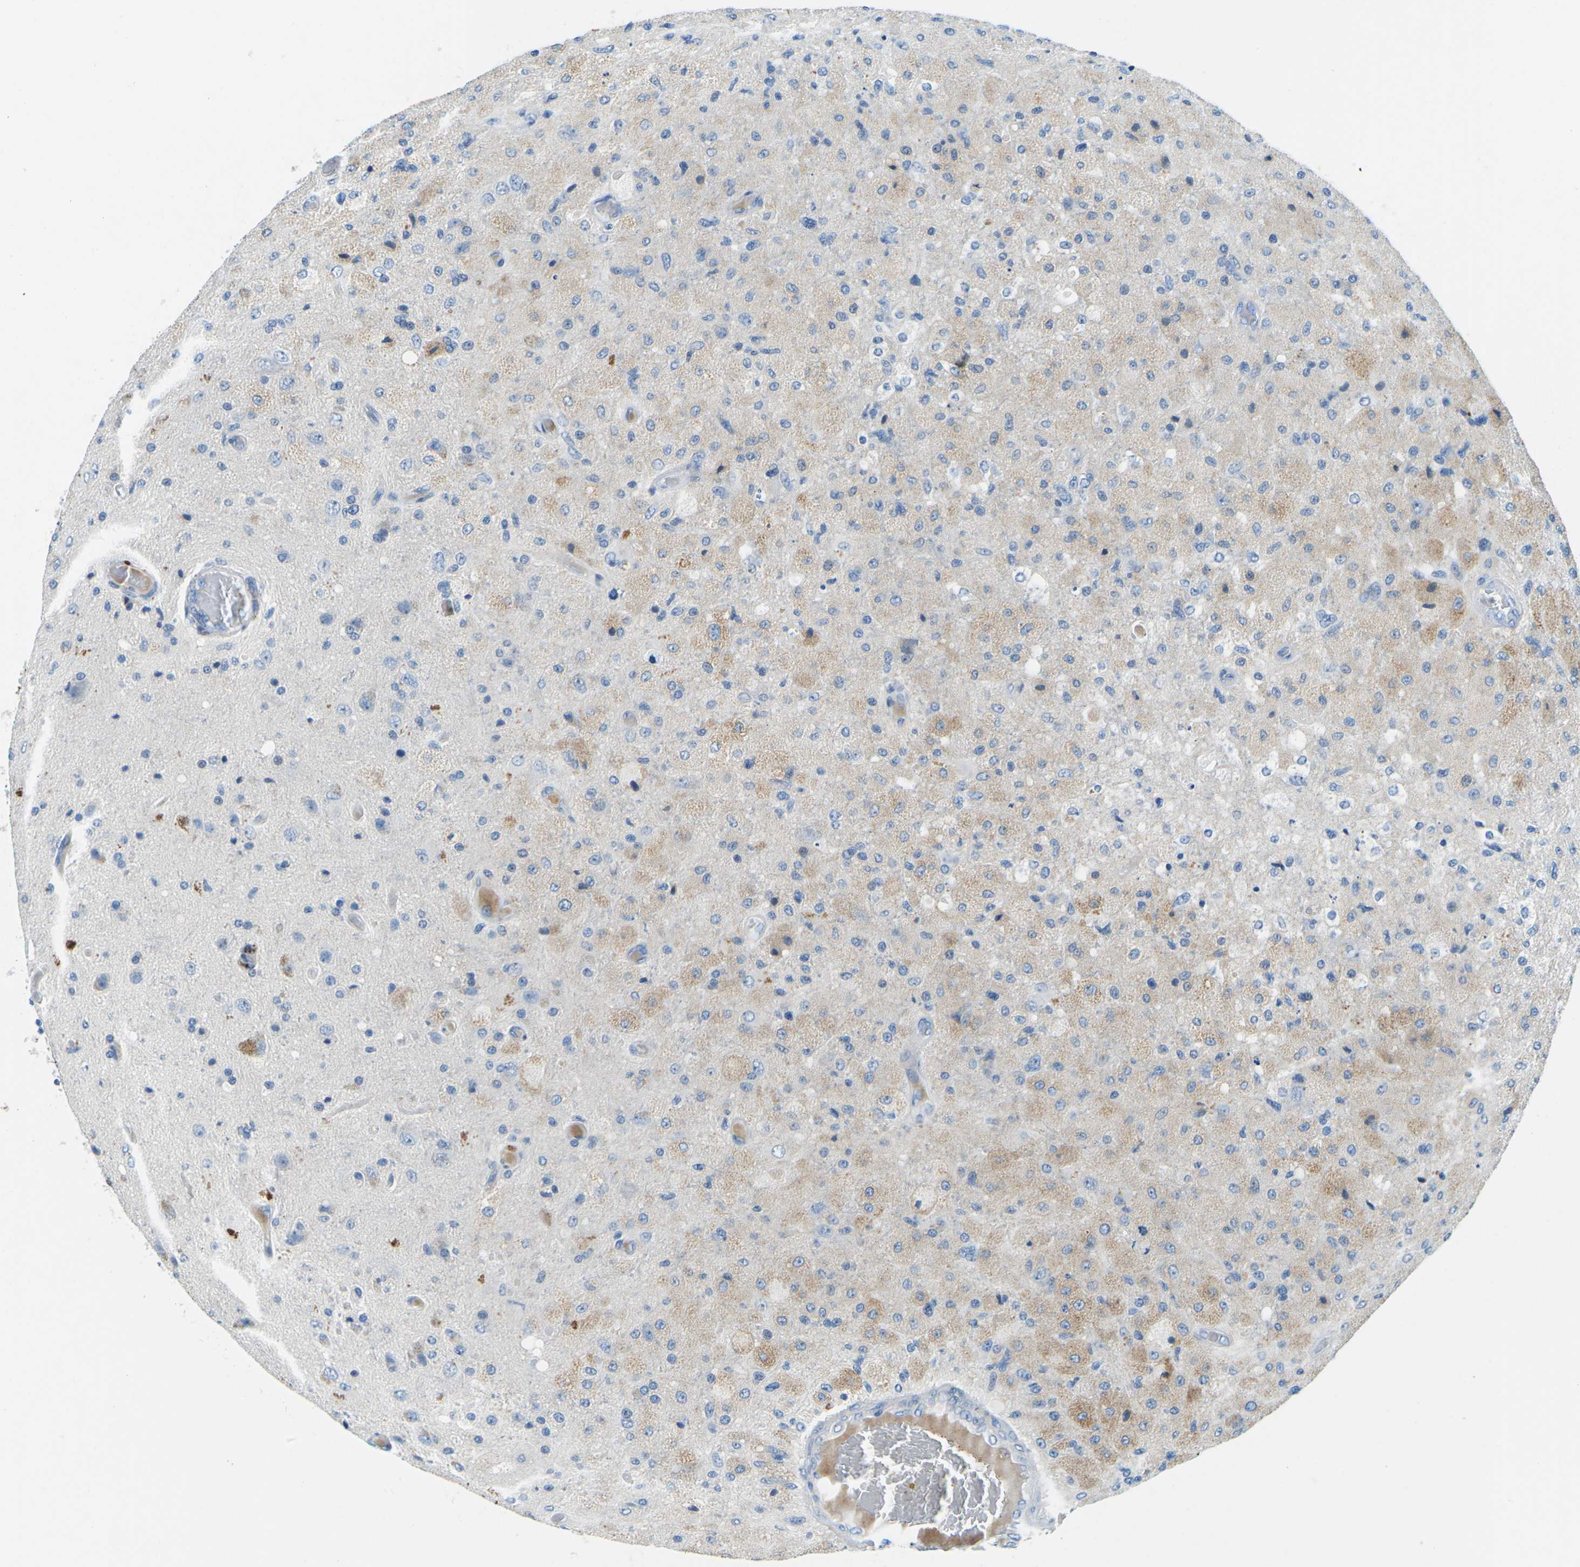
{"staining": {"intensity": "weak", "quantity": "<25%", "location": "cytoplasmic/membranous"}, "tissue": "glioma", "cell_type": "Tumor cells", "image_type": "cancer", "snomed": [{"axis": "morphology", "description": "Normal tissue, NOS"}, {"axis": "morphology", "description": "Glioma, malignant, High grade"}, {"axis": "topography", "description": "Cerebral cortex"}], "caption": "This is an immunohistochemistry (IHC) photomicrograph of human high-grade glioma (malignant). There is no expression in tumor cells.", "gene": "CFB", "patient": {"sex": "male", "age": 77}}